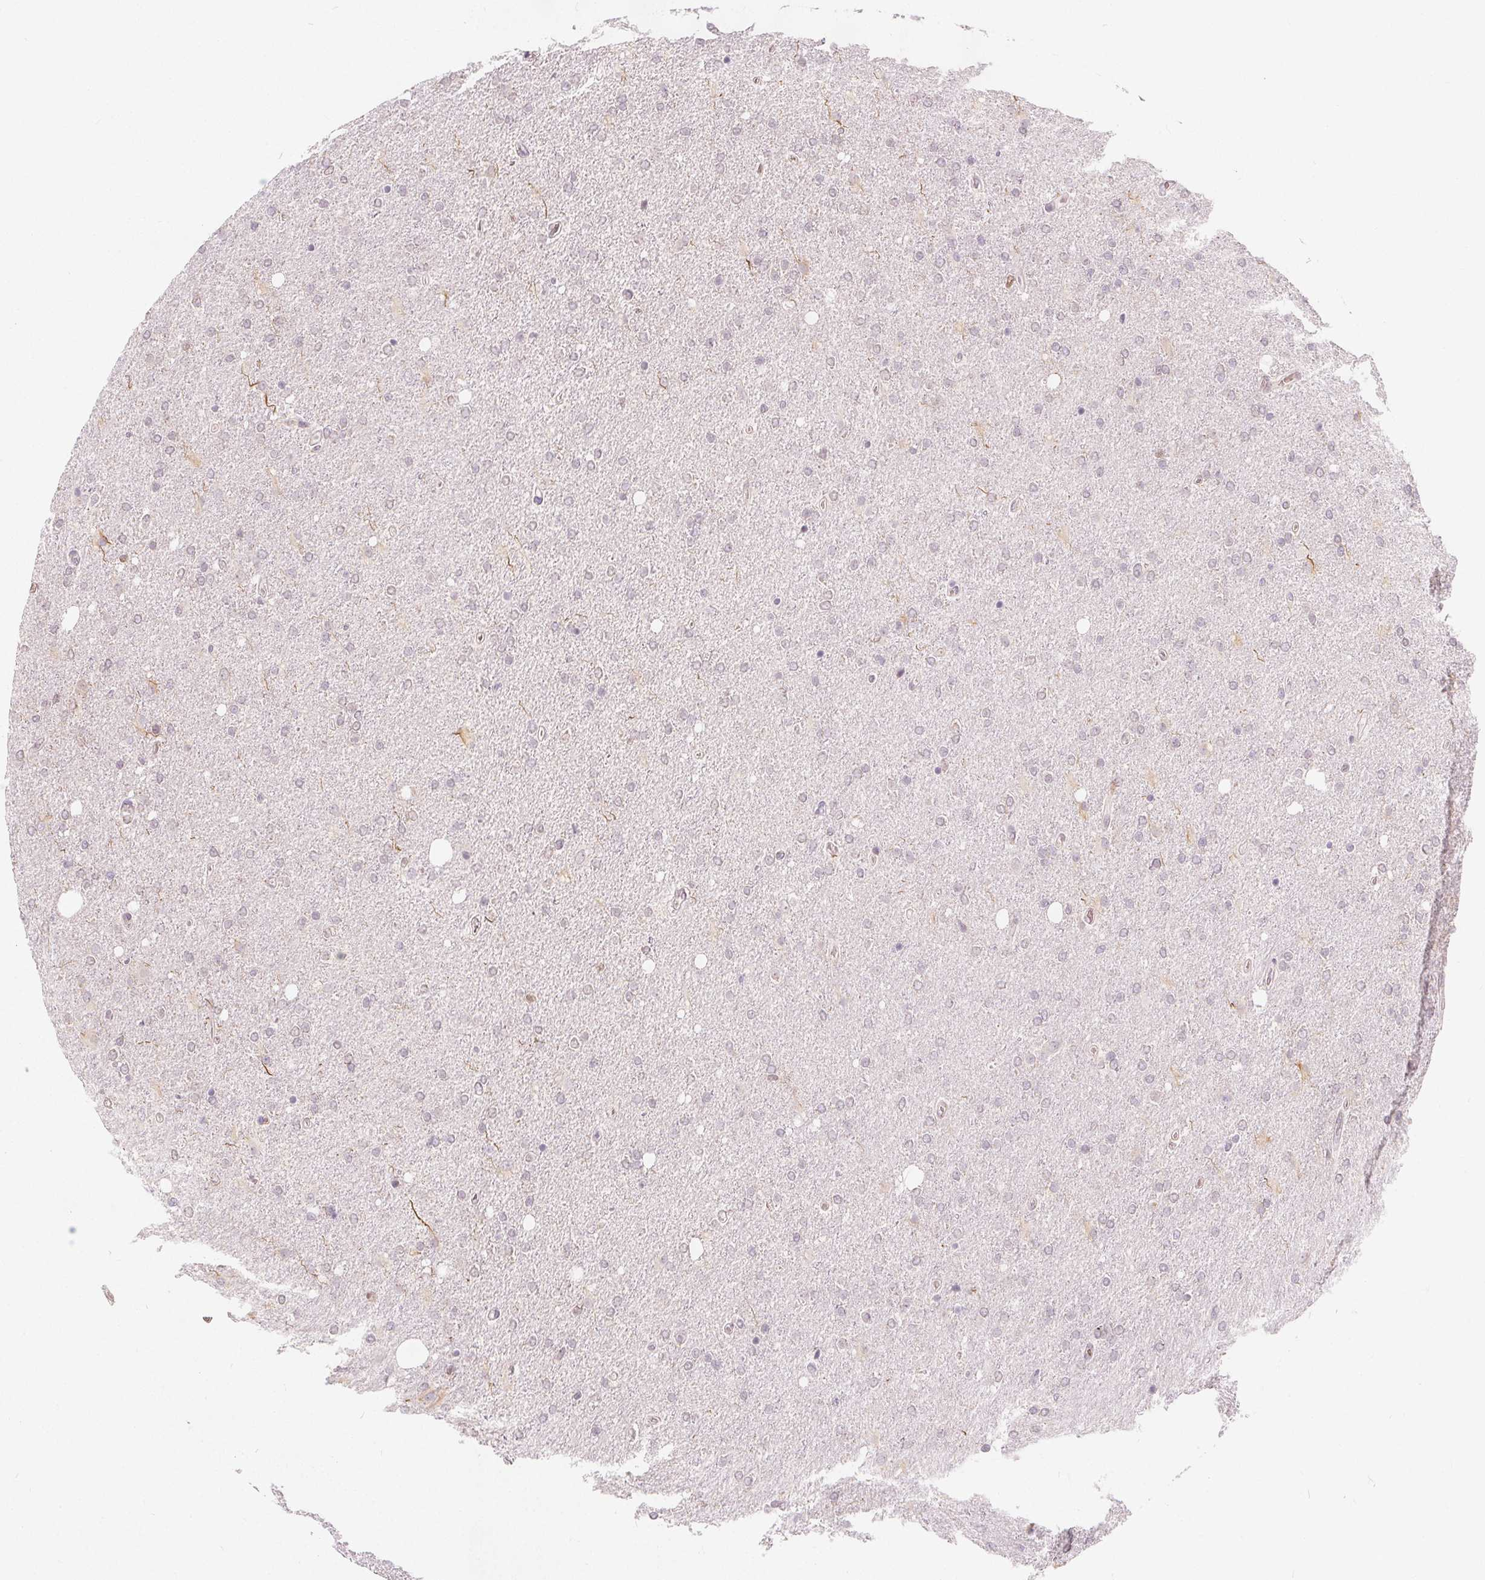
{"staining": {"intensity": "negative", "quantity": "none", "location": "none"}, "tissue": "glioma", "cell_type": "Tumor cells", "image_type": "cancer", "snomed": [{"axis": "morphology", "description": "Glioma, malignant, High grade"}, {"axis": "topography", "description": "Cerebral cortex"}], "caption": "Glioma was stained to show a protein in brown. There is no significant staining in tumor cells.", "gene": "TIPIN", "patient": {"sex": "male", "age": 70}}